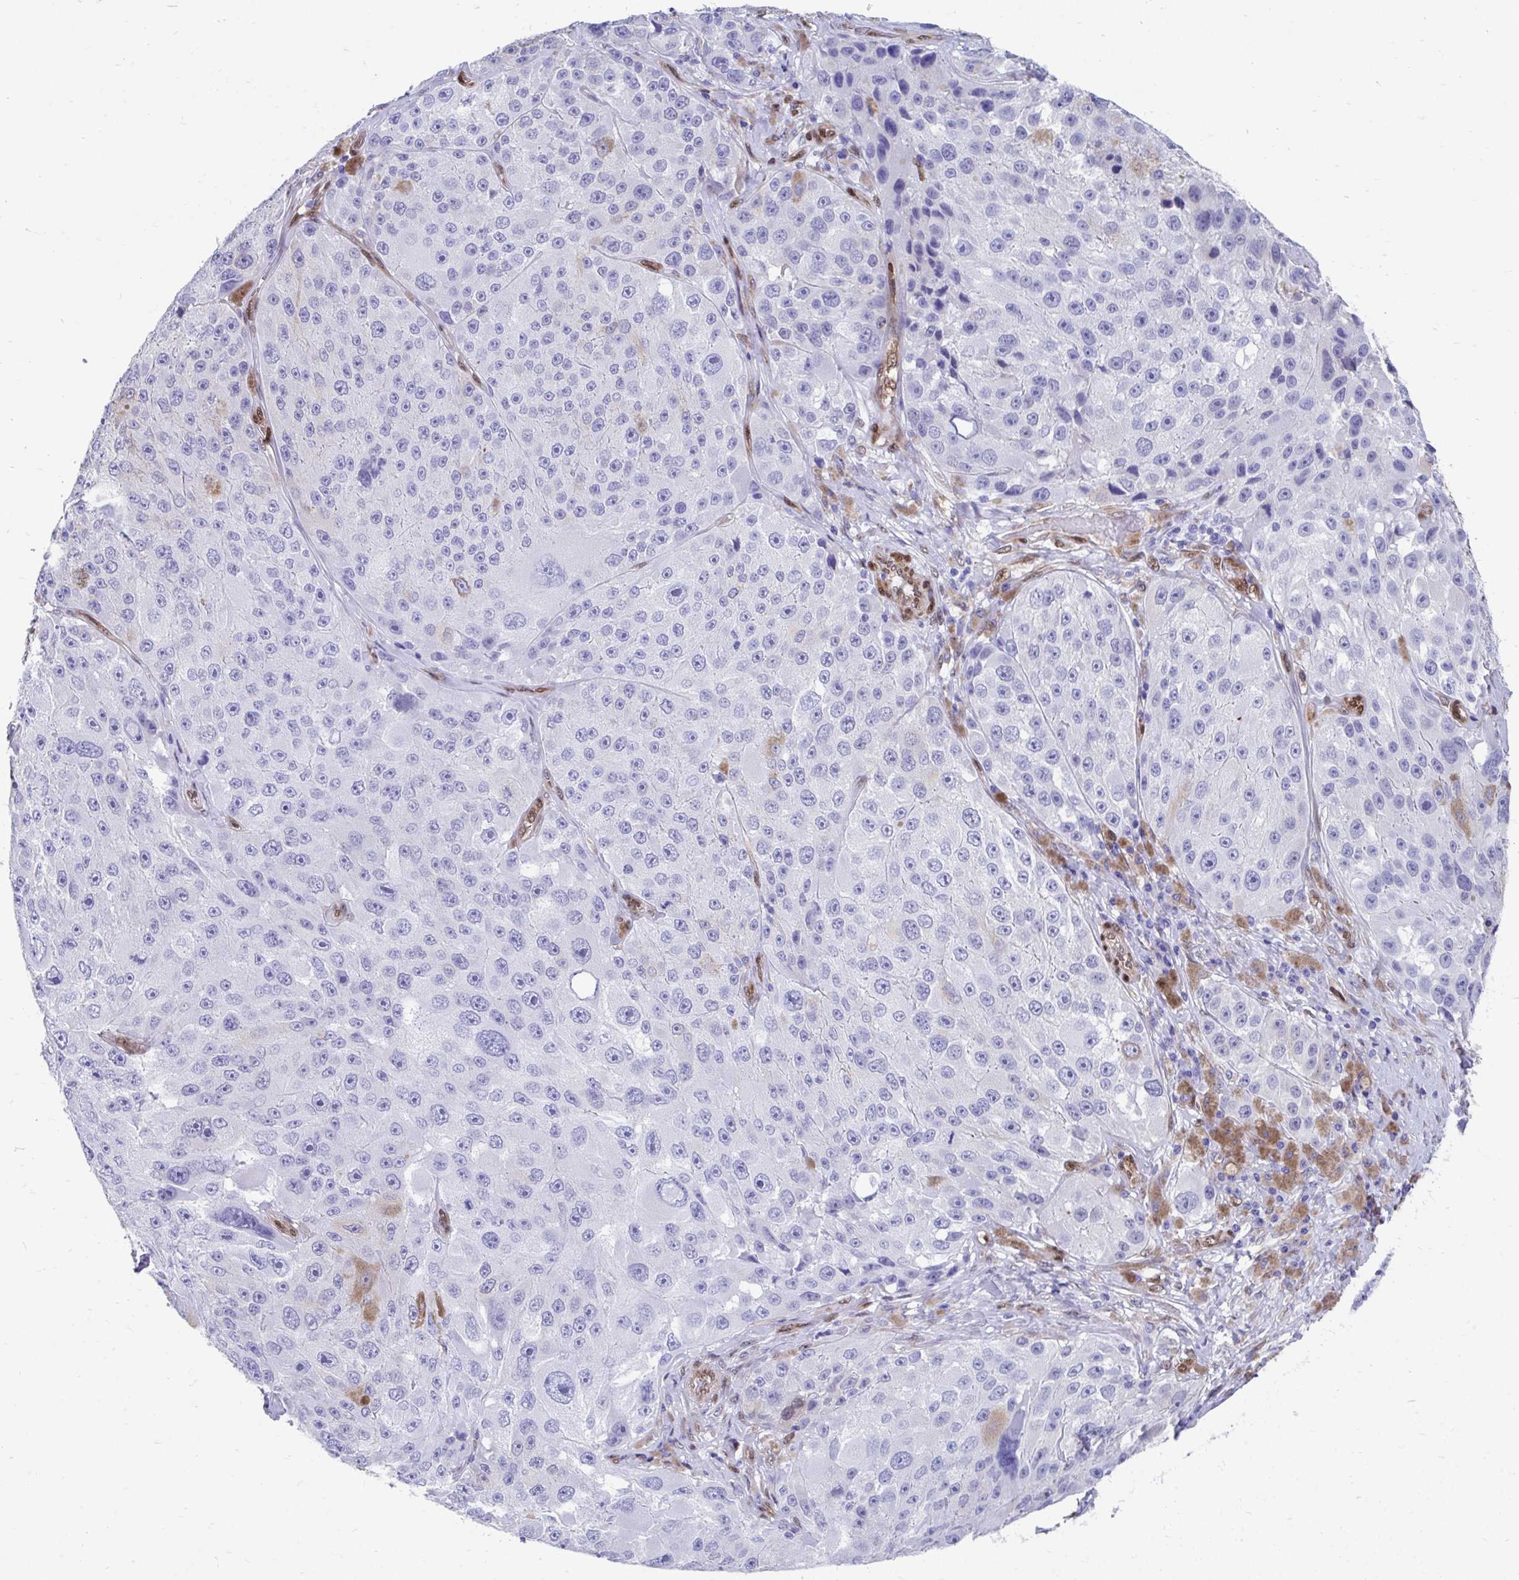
{"staining": {"intensity": "negative", "quantity": "none", "location": "none"}, "tissue": "melanoma", "cell_type": "Tumor cells", "image_type": "cancer", "snomed": [{"axis": "morphology", "description": "Malignant melanoma, Metastatic site"}, {"axis": "topography", "description": "Lymph node"}], "caption": "This is a histopathology image of immunohistochemistry (IHC) staining of malignant melanoma (metastatic site), which shows no expression in tumor cells.", "gene": "RBPMS", "patient": {"sex": "male", "age": 62}}